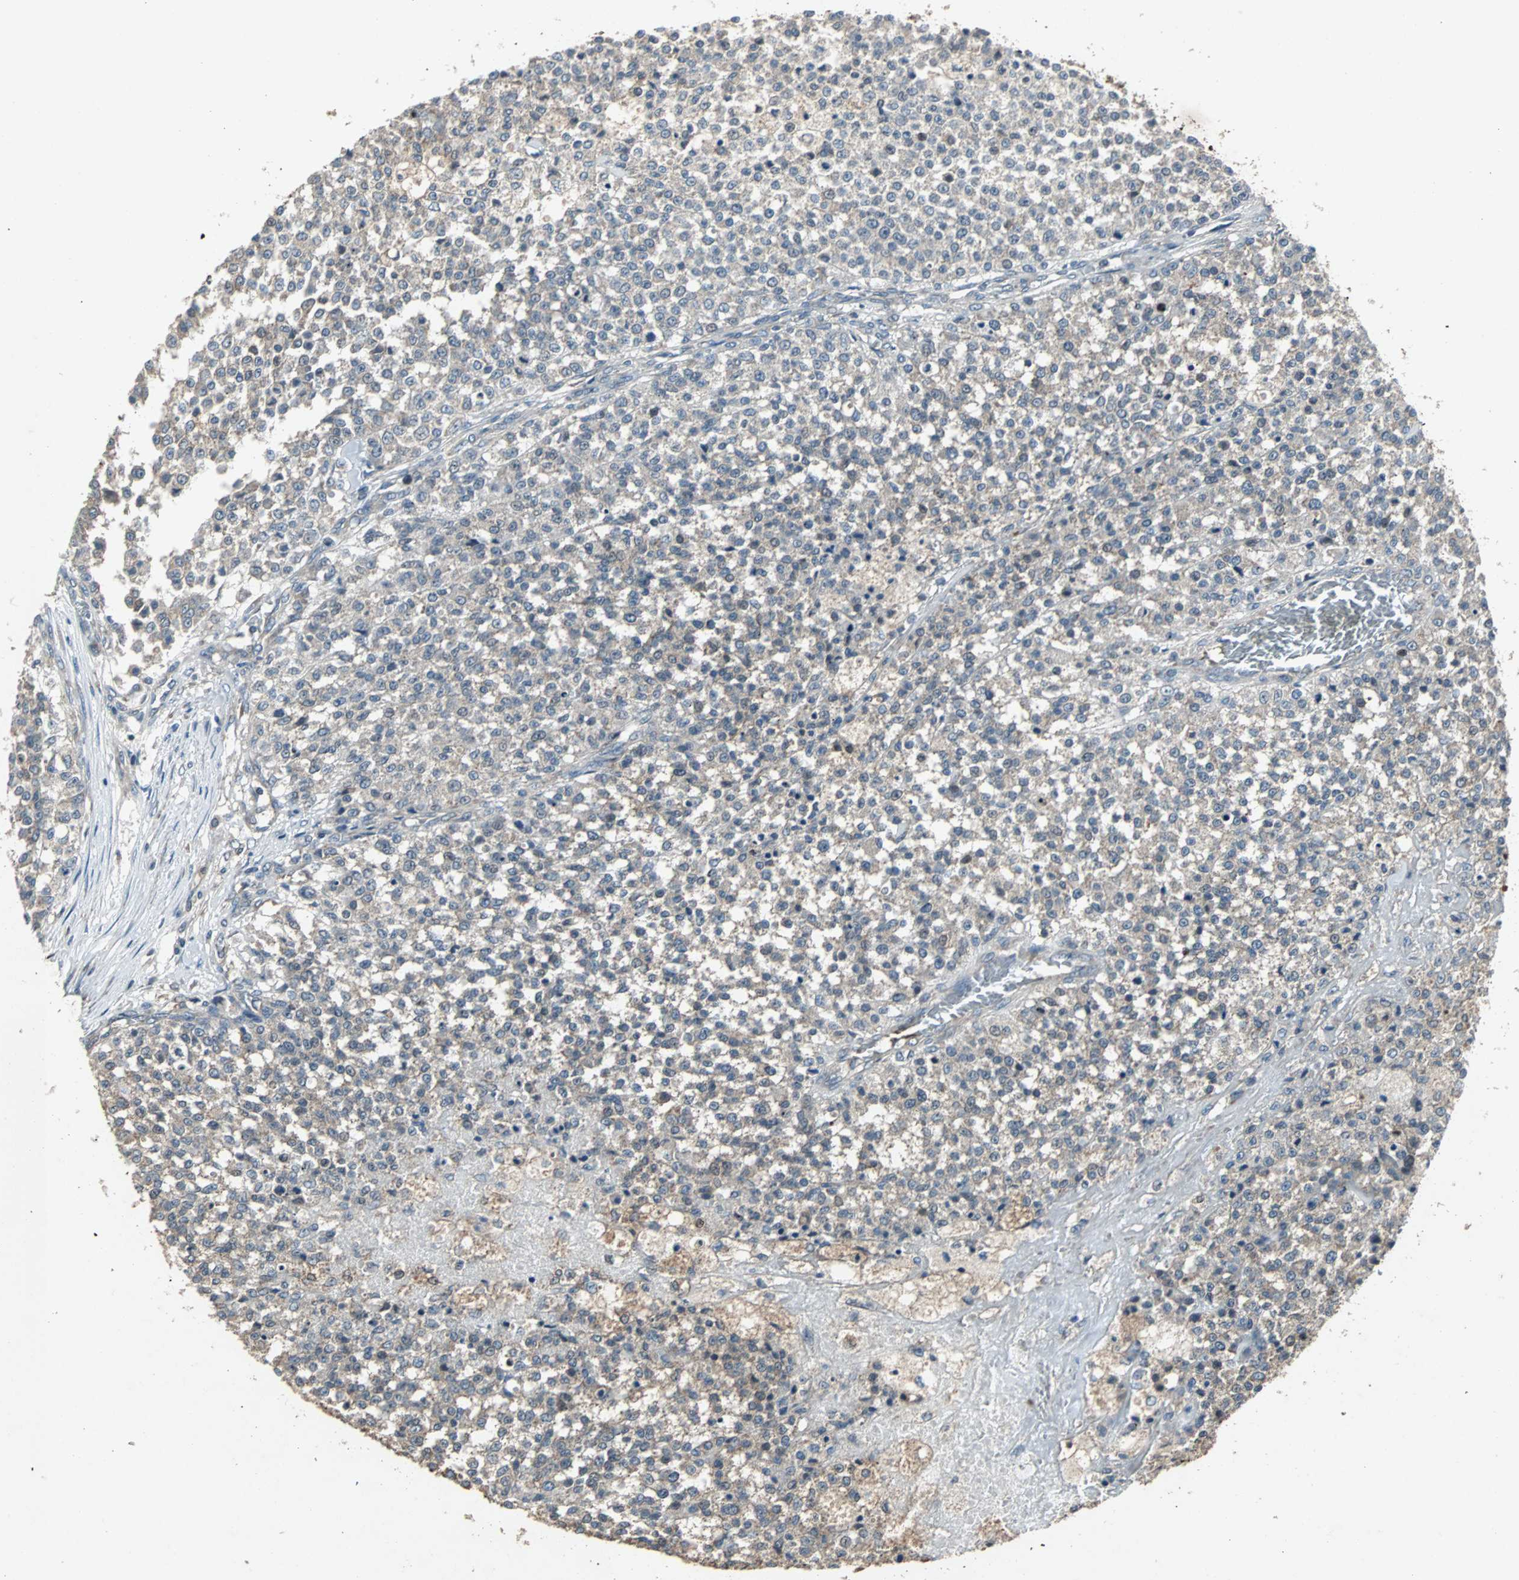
{"staining": {"intensity": "weak", "quantity": ">75%", "location": "cytoplasmic/membranous"}, "tissue": "testis cancer", "cell_type": "Tumor cells", "image_type": "cancer", "snomed": [{"axis": "morphology", "description": "Seminoma, NOS"}, {"axis": "topography", "description": "Testis"}], "caption": "Tumor cells show weak cytoplasmic/membranous expression in about >75% of cells in testis cancer (seminoma). (Stains: DAB (3,3'-diaminobenzidine) in brown, nuclei in blue, Microscopy: brightfield microscopy at high magnification).", "gene": "SOS1", "patient": {"sex": "male", "age": 59}}